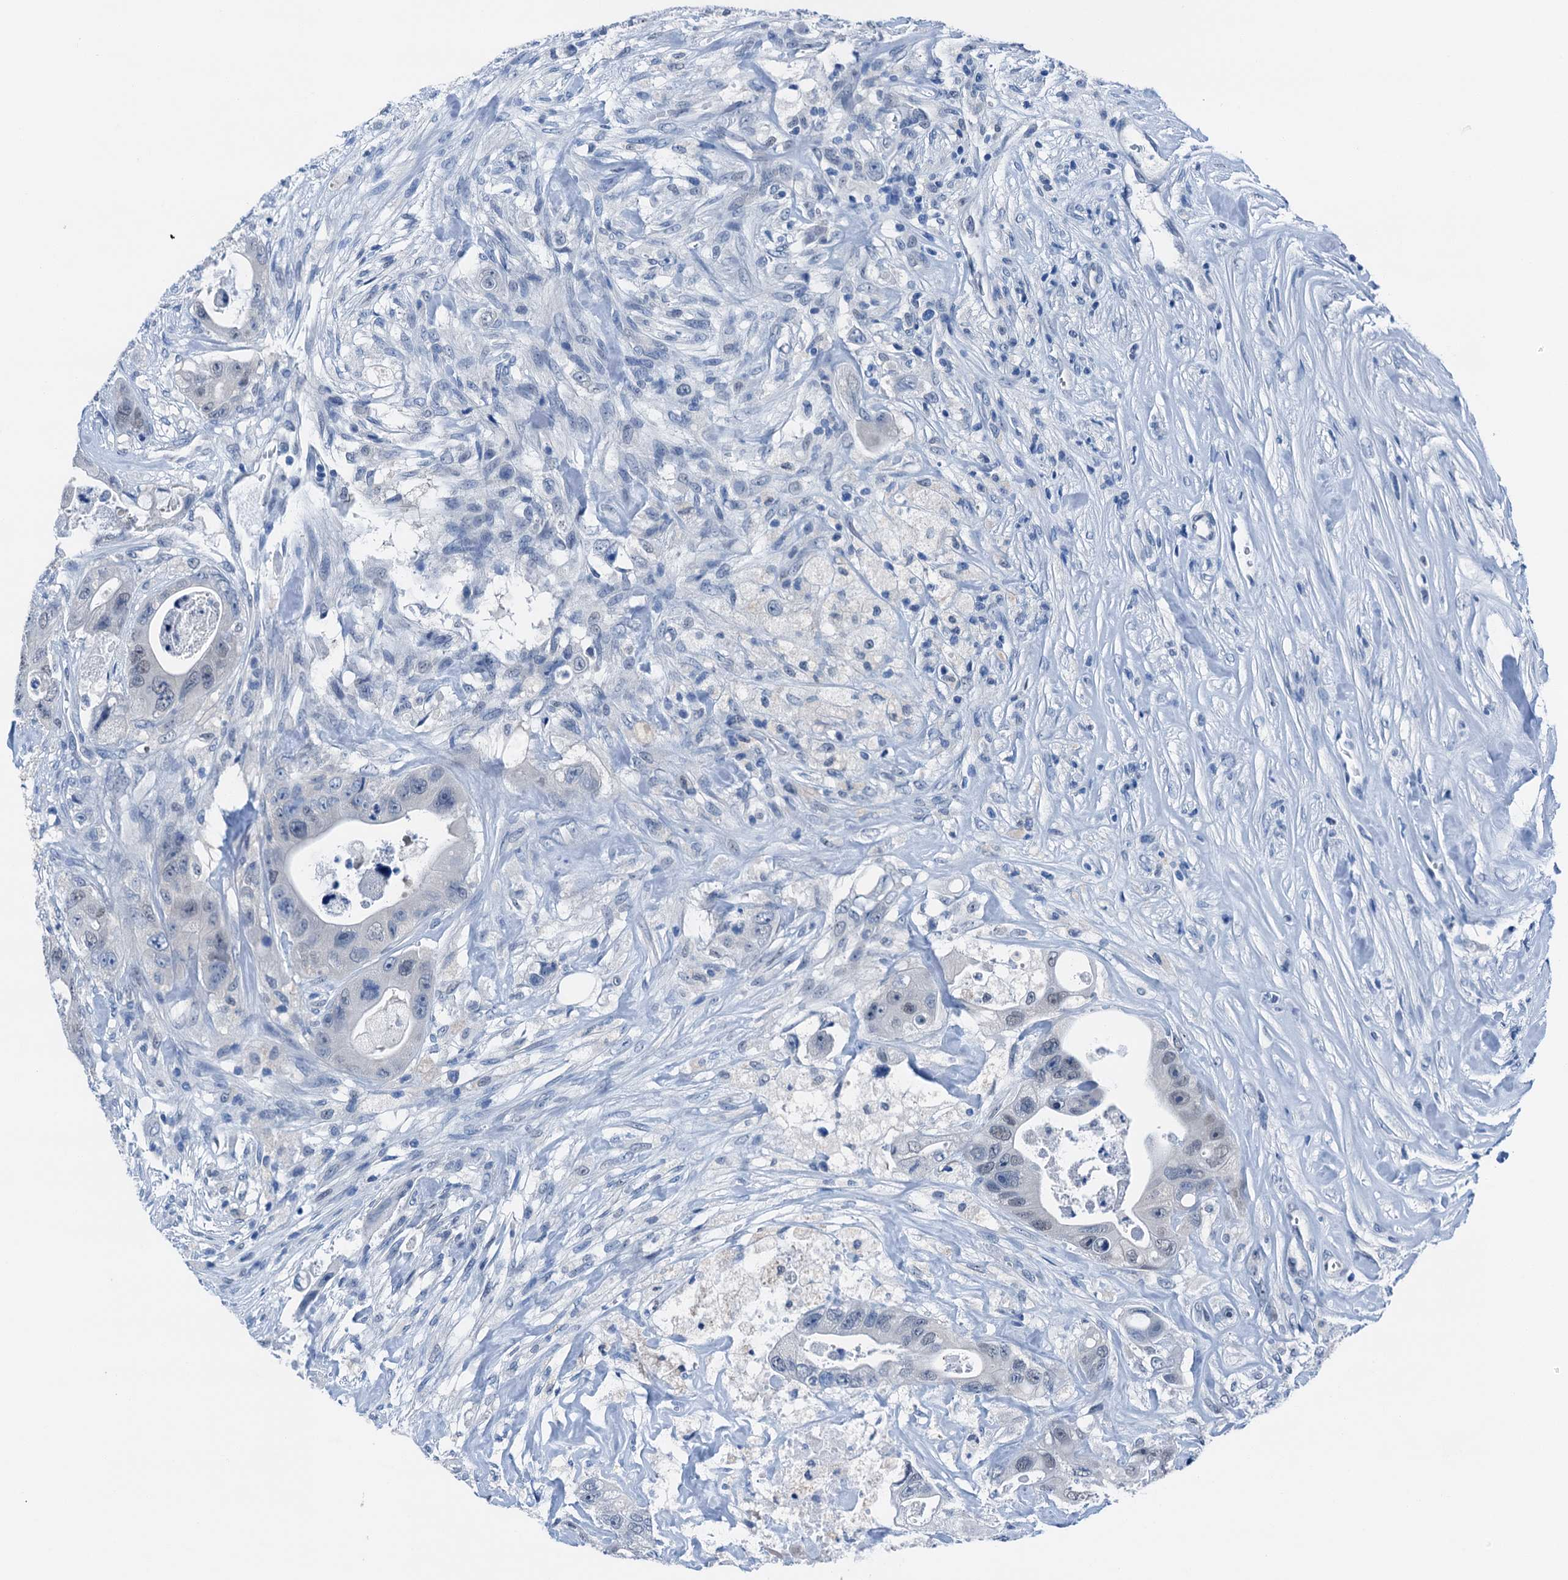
{"staining": {"intensity": "negative", "quantity": "none", "location": "none"}, "tissue": "colorectal cancer", "cell_type": "Tumor cells", "image_type": "cancer", "snomed": [{"axis": "morphology", "description": "Adenocarcinoma, NOS"}, {"axis": "topography", "description": "Colon"}], "caption": "The image demonstrates no significant positivity in tumor cells of colorectal cancer (adenocarcinoma). (Immunohistochemistry, brightfield microscopy, high magnification).", "gene": "CBLN3", "patient": {"sex": "female", "age": 46}}